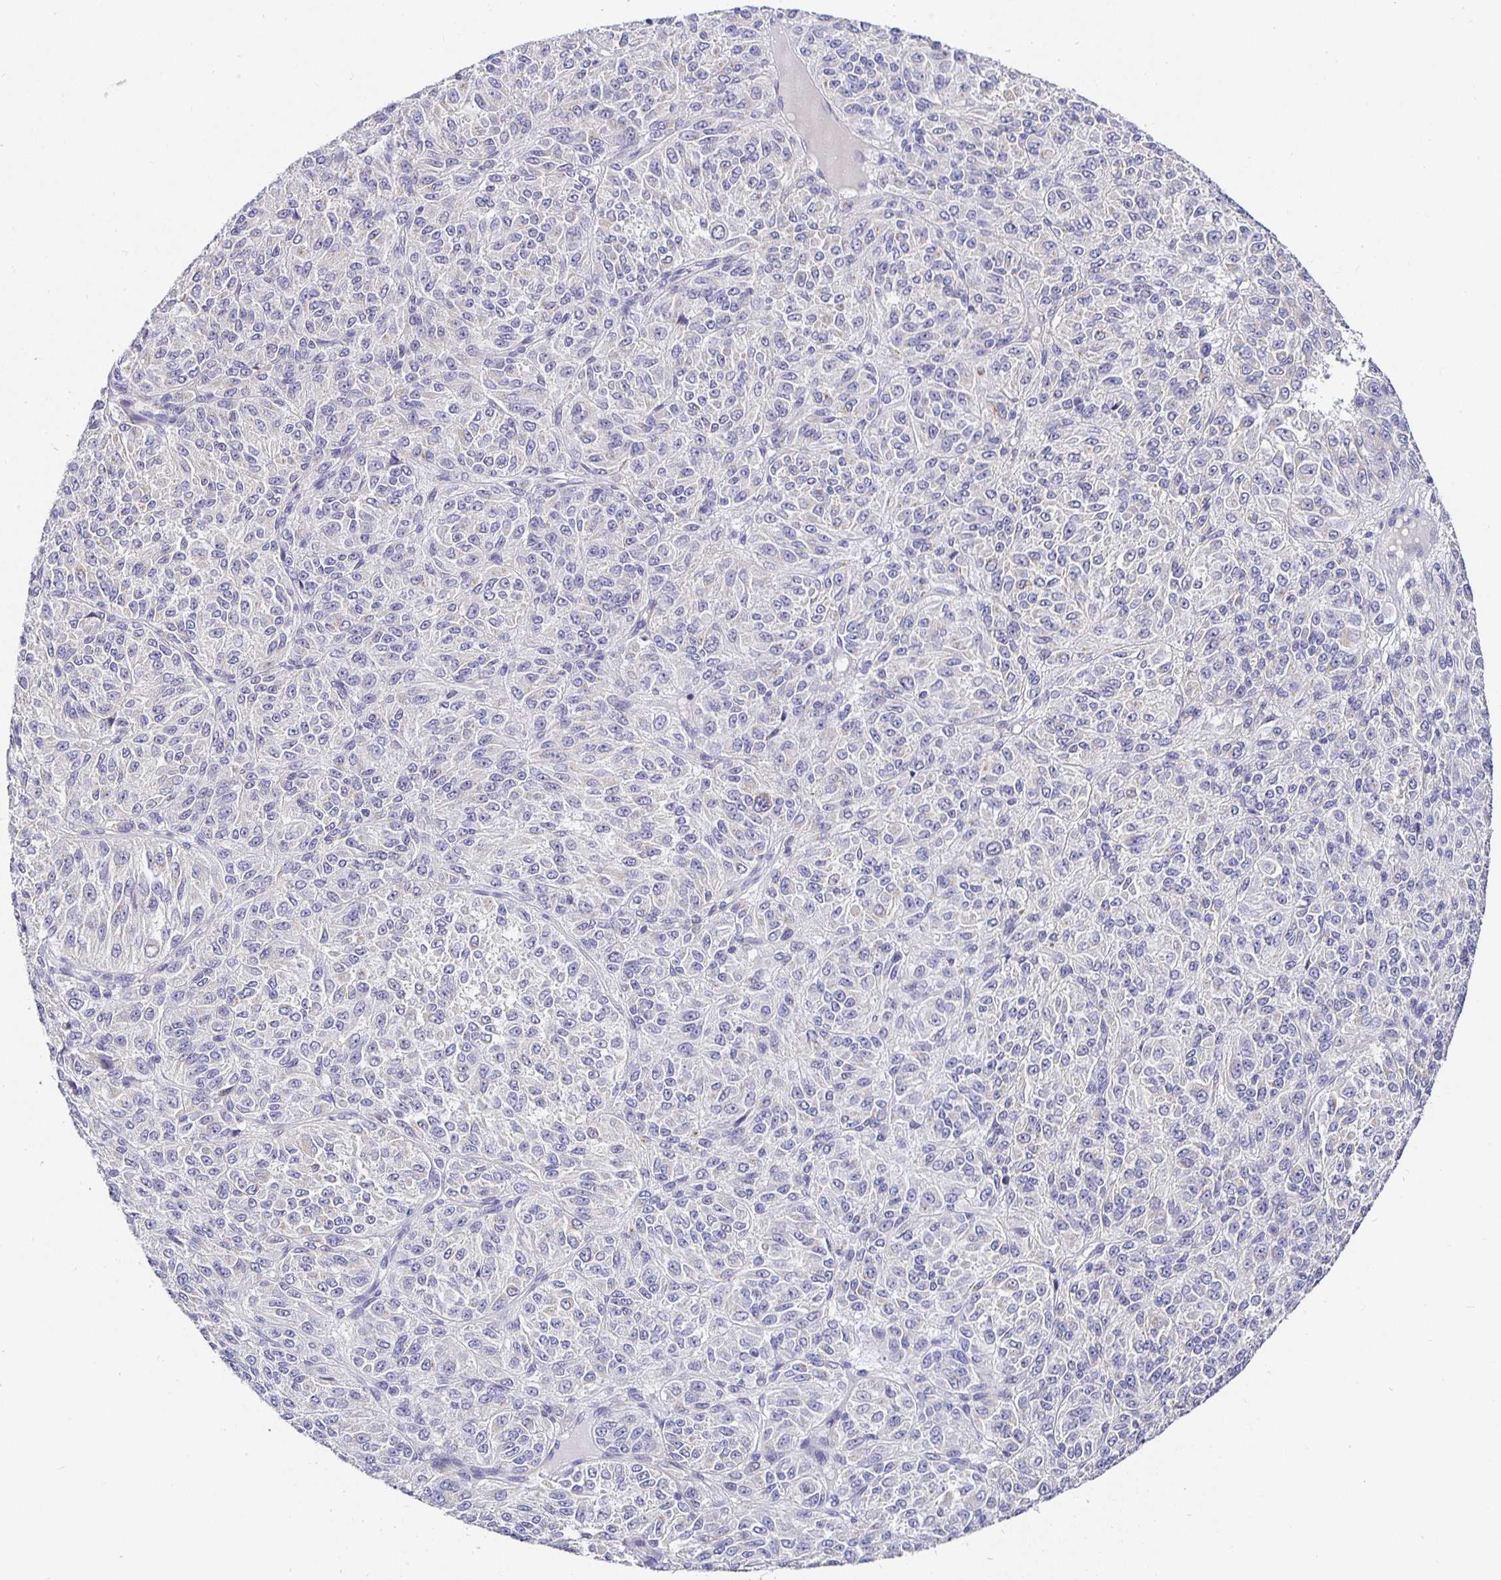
{"staining": {"intensity": "negative", "quantity": "none", "location": "none"}, "tissue": "melanoma", "cell_type": "Tumor cells", "image_type": "cancer", "snomed": [{"axis": "morphology", "description": "Malignant melanoma, Metastatic site"}, {"axis": "topography", "description": "Brain"}], "caption": "The photomicrograph reveals no significant expression in tumor cells of malignant melanoma (metastatic site). (Immunohistochemistry (ihc), brightfield microscopy, high magnification).", "gene": "OPALIN", "patient": {"sex": "female", "age": 56}}